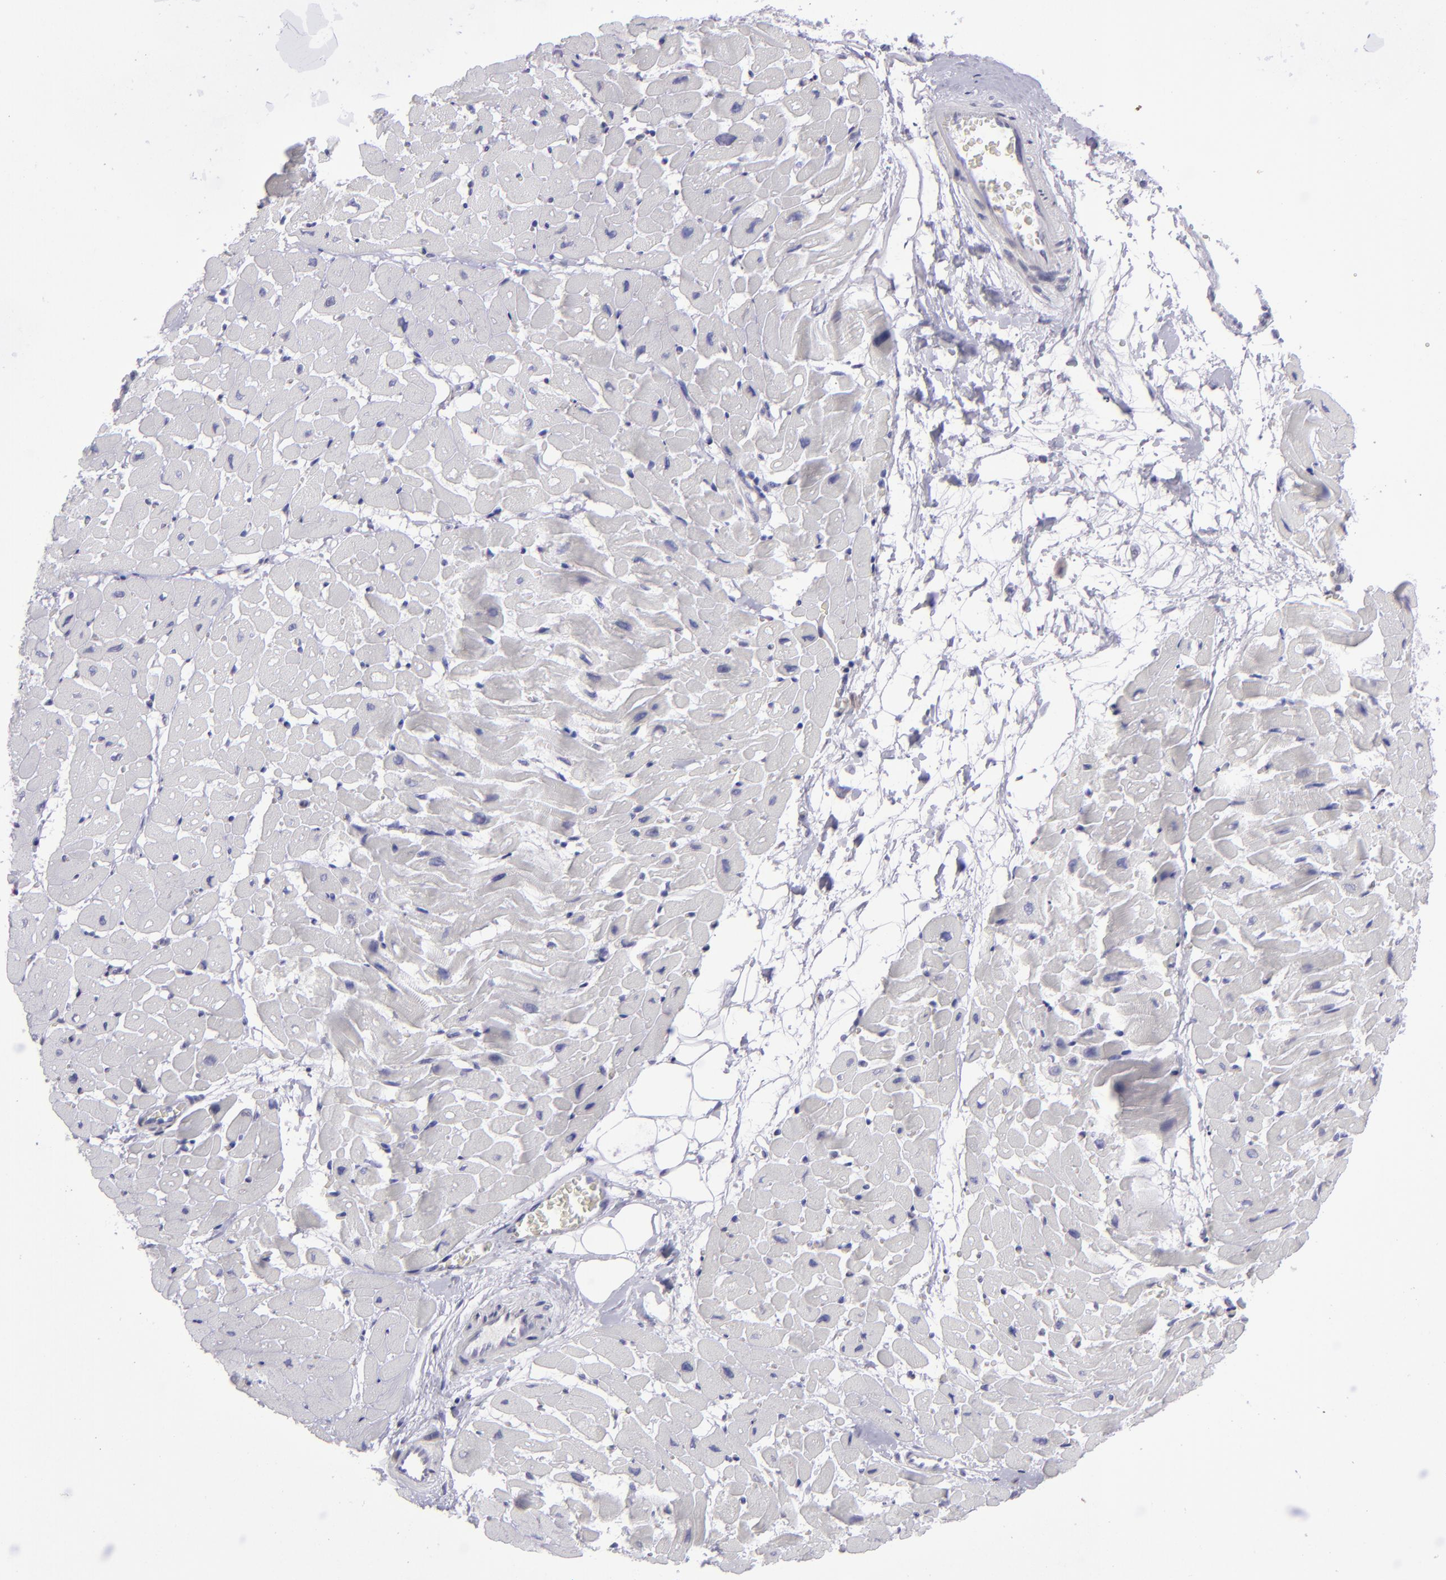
{"staining": {"intensity": "negative", "quantity": "none", "location": "none"}, "tissue": "heart muscle", "cell_type": "Cardiomyocytes", "image_type": "normal", "snomed": [{"axis": "morphology", "description": "Normal tissue, NOS"}, {"axis": "topography", "description": "Heart"}], "caption": "Immunohistochemistry (IHC) of normal heart muscle displays no positivity in cardiomyocytes.", "gene": "CD48", "patient": {"sex": "male", "age": 45}}